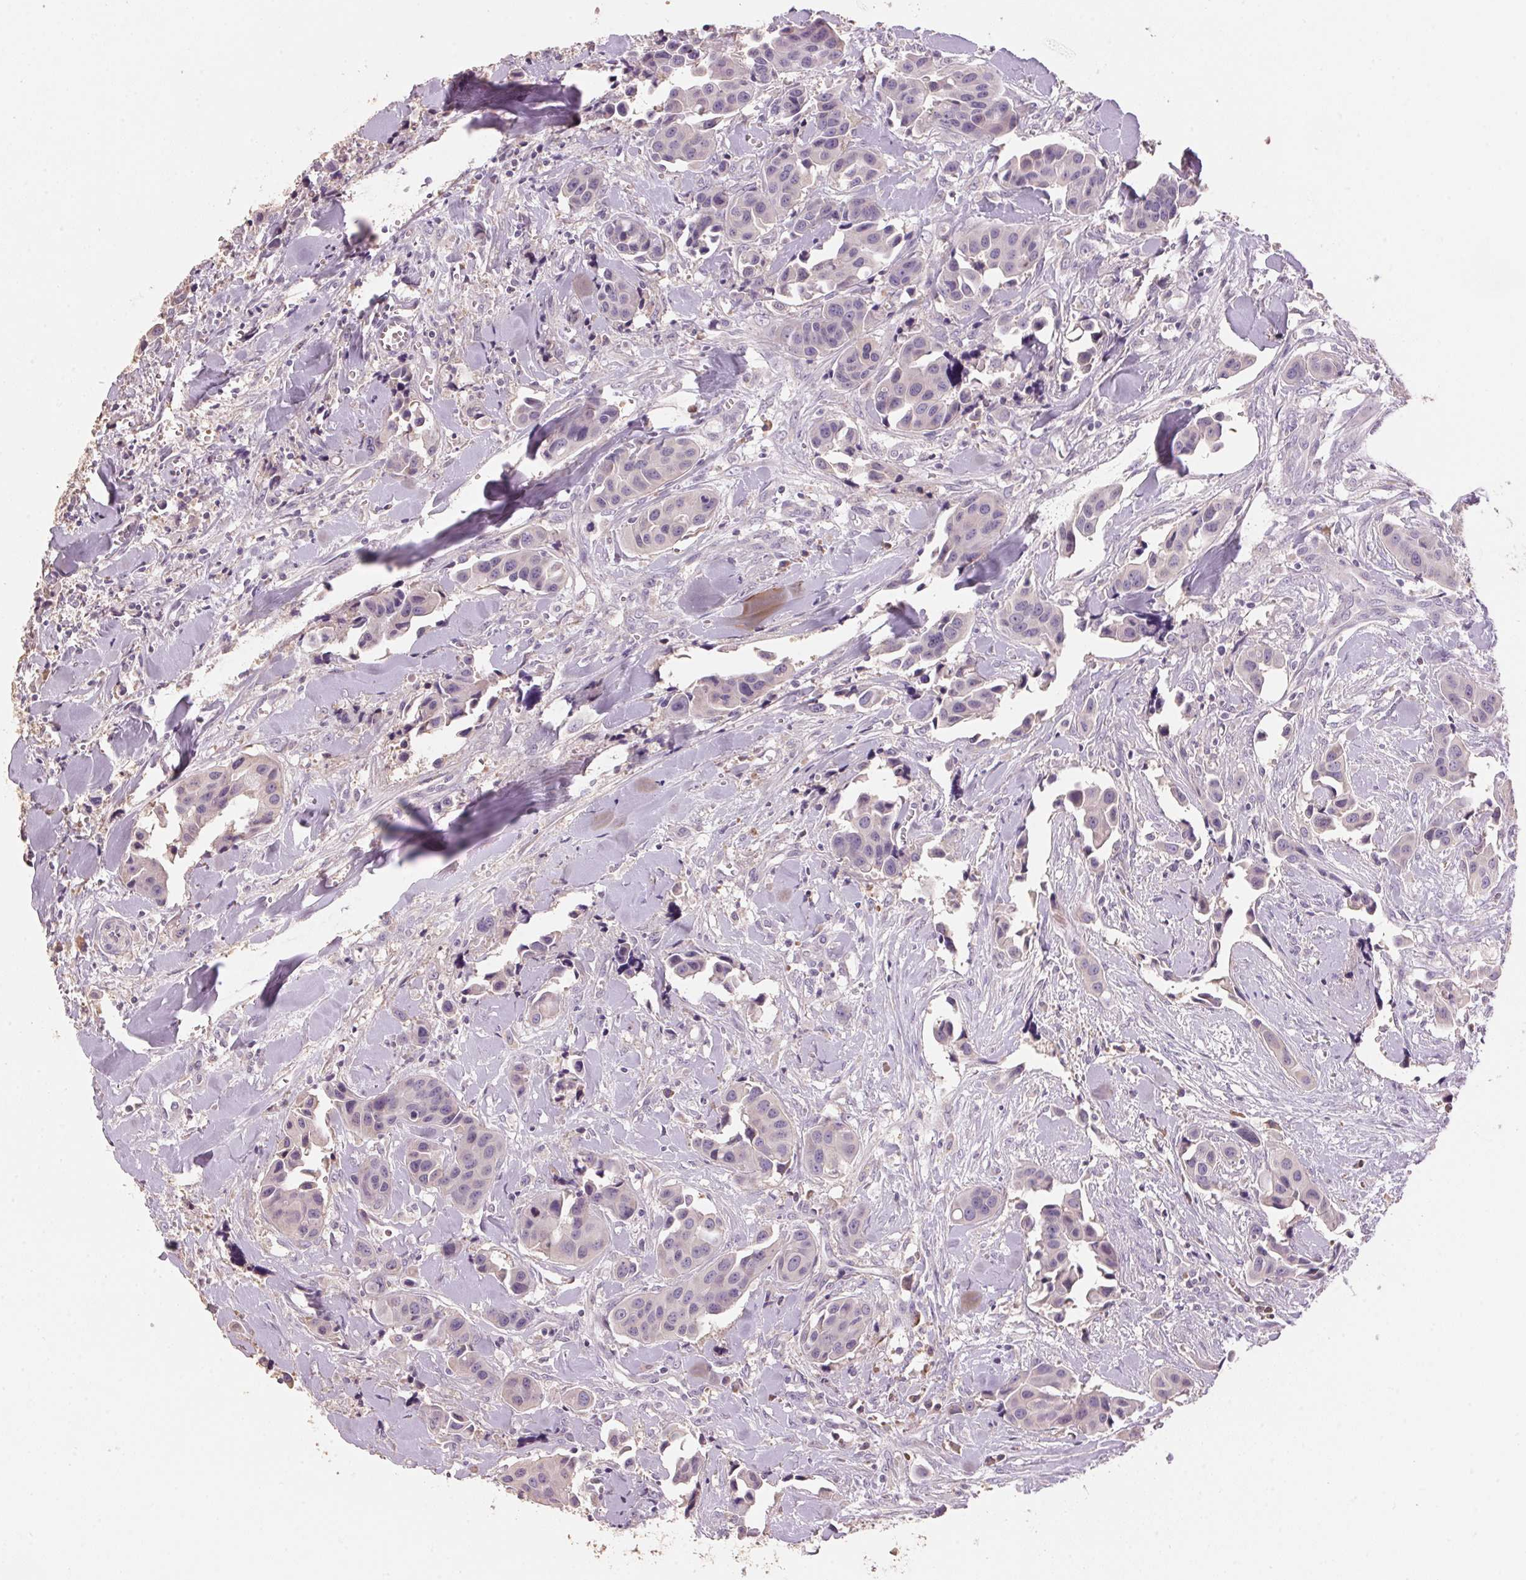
{"staining": {"intensity": "negative", "quantity": "none", "location": "none"}, "tissue": "head and neck cancer", "cell_type": "Tumor cells", "image_type": "cancer", "snomed": [{"axis": "morphology", "description": "Adenocarcinoma, NOS"}, {"axis": "topography", "description": "Head-Neck"}], "caption": "This is a image of immunohistochemistry (IHC) staining of head and neck adenocarcinoma, which shows no positivity in tumor cells.", "gene": "LYZL6", "patient": {"sex": "male", "age": 76}}